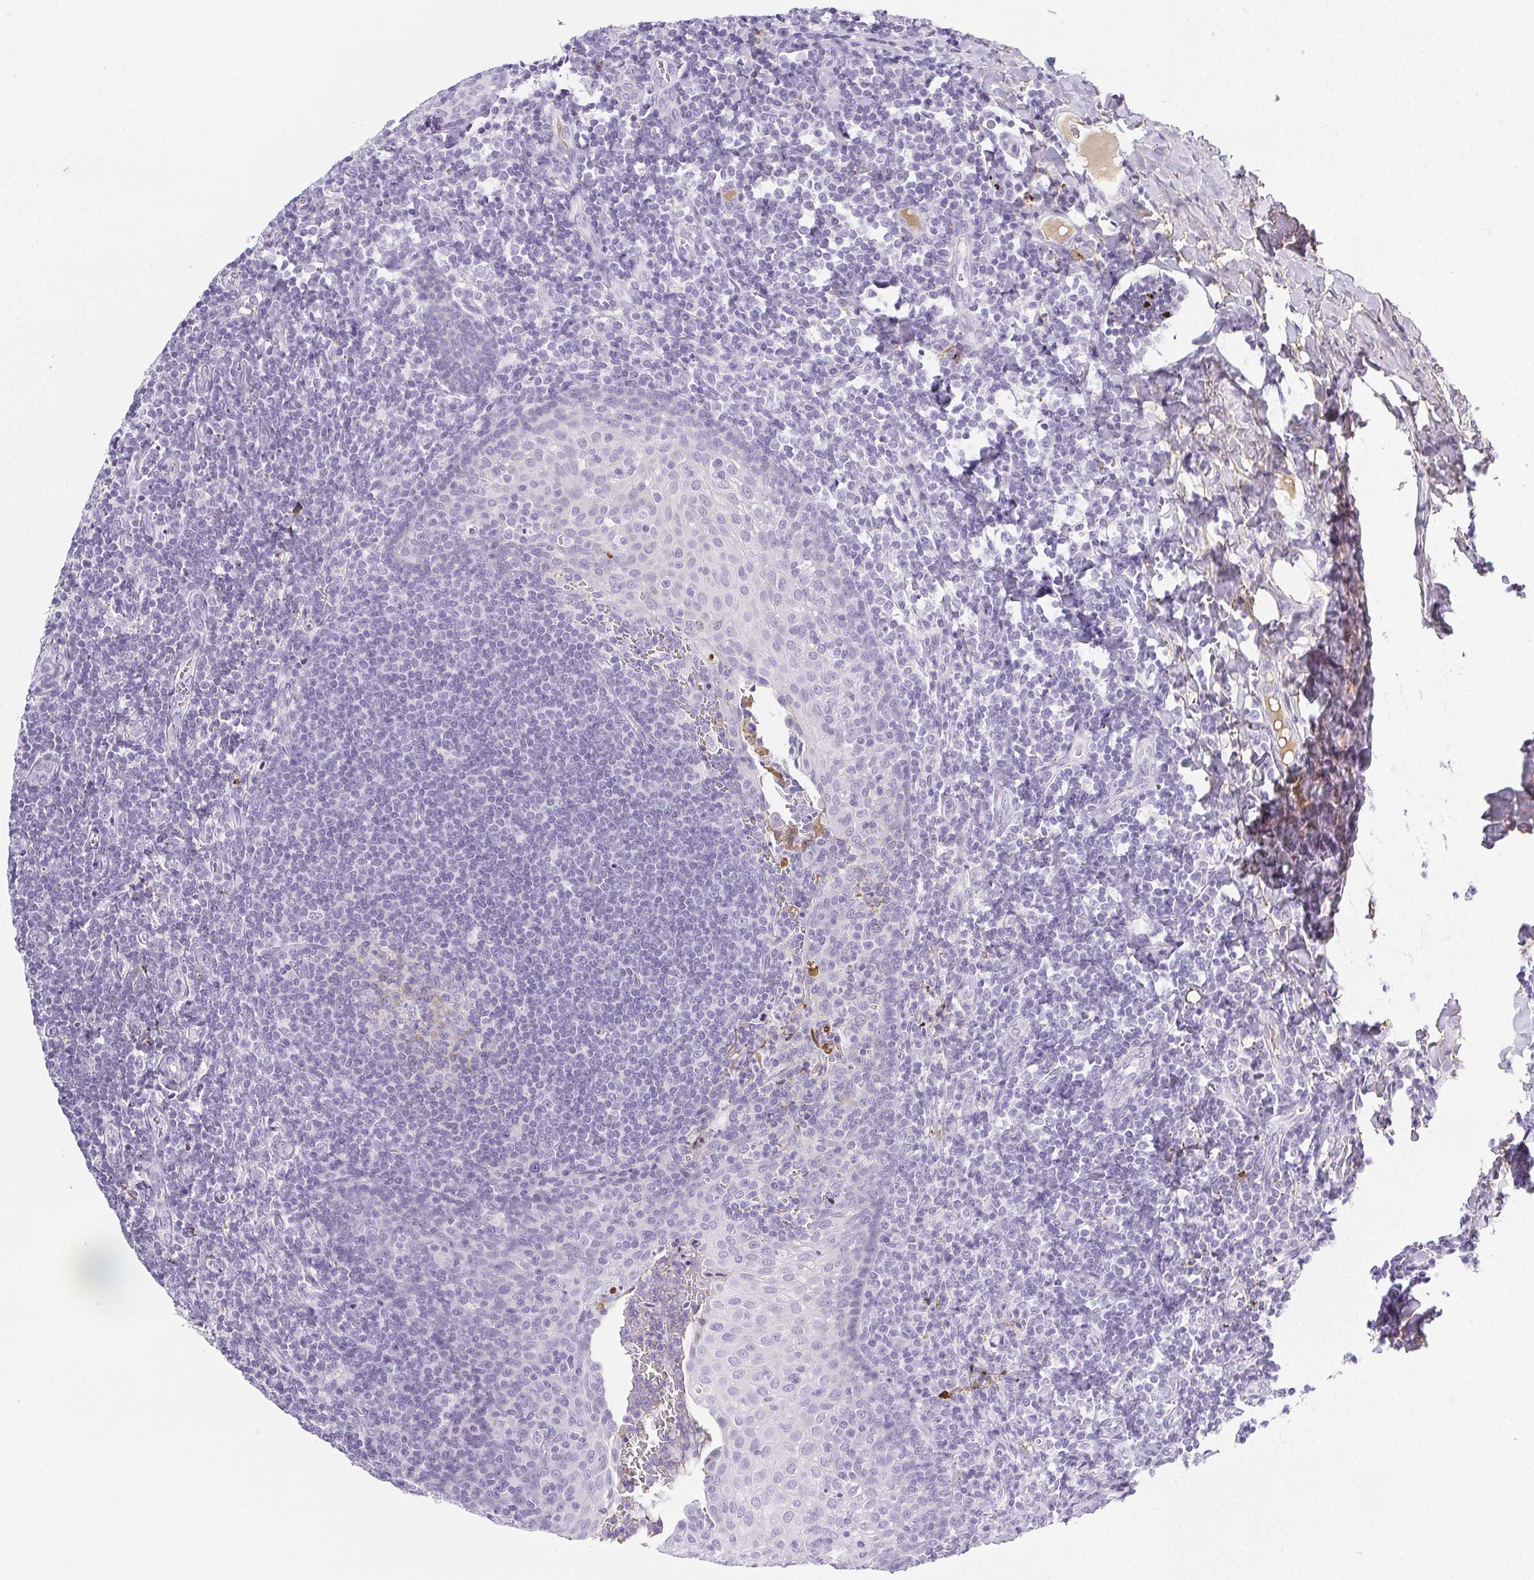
{"staining": {"intensity": "weak", "quantity": "<25%", "location": "cytoplasmic/membranous"}, "tissue": "tonsil", "cell_type": "Germinal center cells", "image_type": "normal", "snomed": [{"axis": "morphology", "description": "Normal tissue, NOS"}, {"axis": "morphology", "description": "Inflammation, NOS"}, {"axis": "topography", "description": "Tonsil"}], "caption": "The micrograph demonstrates no staining of germinal center cells in unremarkable tonsil.", "gene": "VTN", "patient": {"sex": "female", "age": 31}}